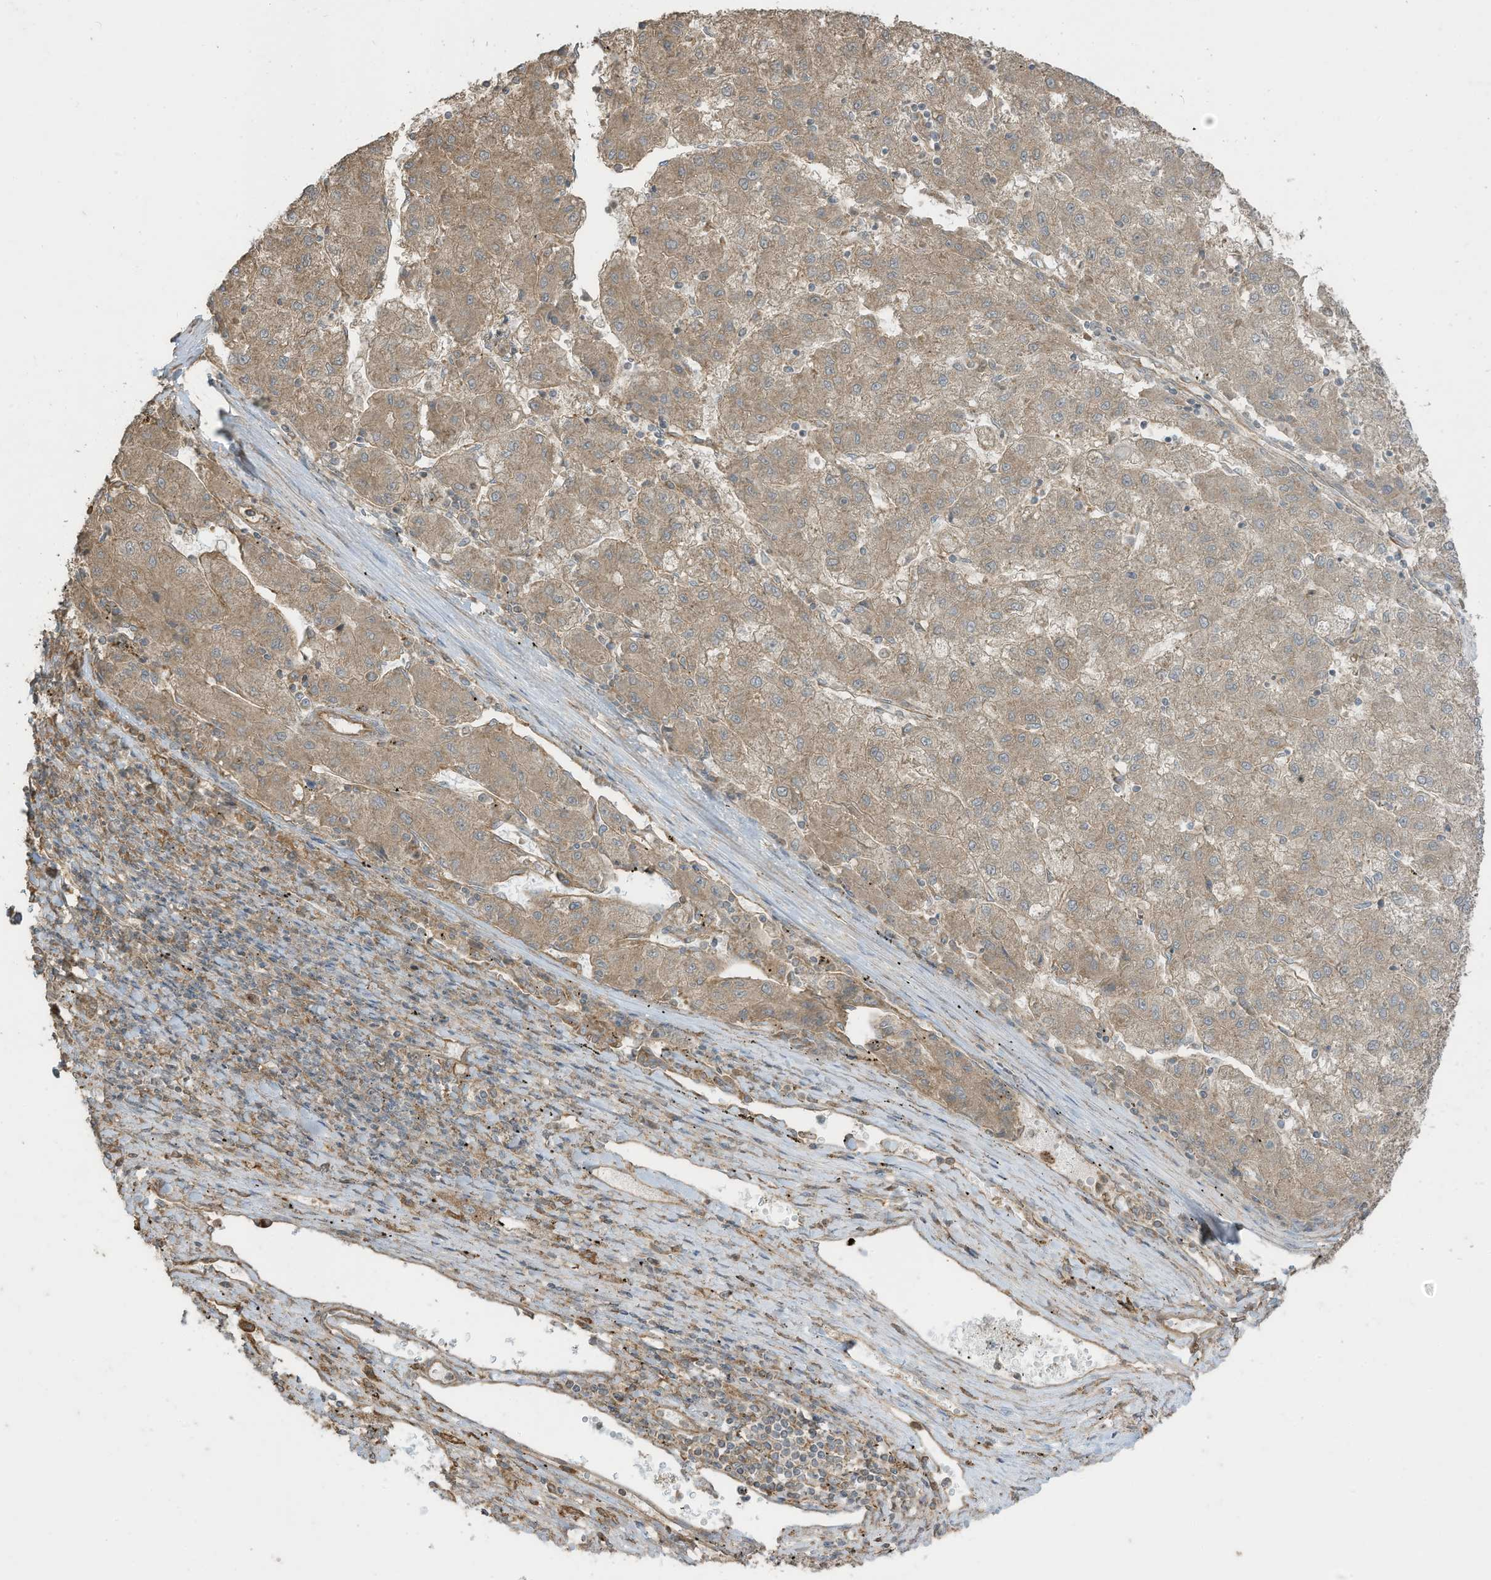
{"staining": {"intensity": "weak", "quantity": ">75%", "location": "cytoplasmic/membranous"}, "tissue": "liver cancer", "cell_type": "Tumor cells", "image_type": "cancer", "snomed": [{"axis": "morphology", "description": "Carcinoma, Hepatocellular, NOS"}, {"axis": "topography", "description": "Liver"}], "caption": "Immunohistochemical staining of human liver hepatocellular carcinoma exhibits weak cytoplasmic/membranous protein staining in approximately >75% of tumor cells.", "gene": "CGAS", "patient": {"sex": "male", "age": 72}}